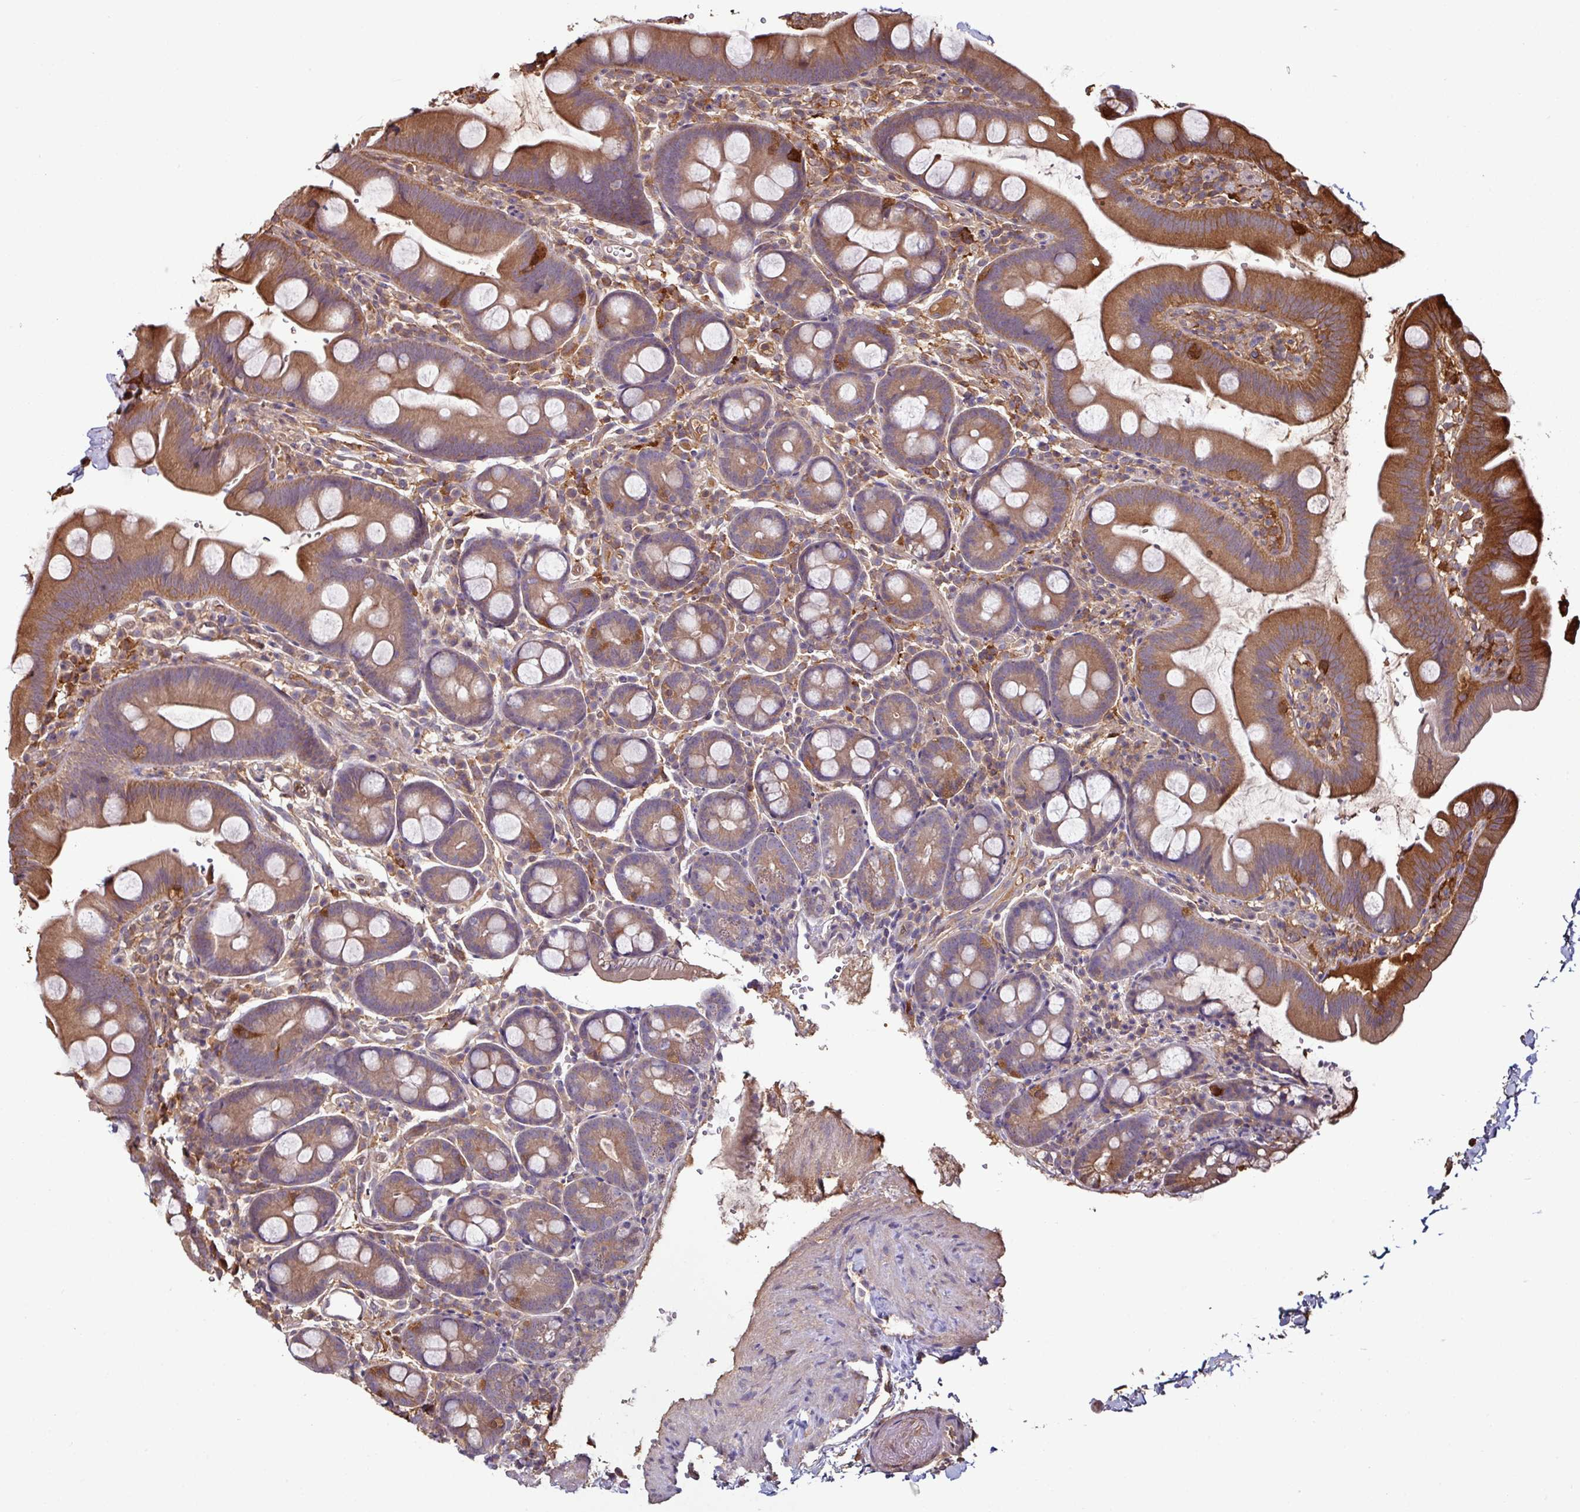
{"staining": {"intensity": "moderate", "quantity": ">75%", "location": "cytoplasmic/membranous"}, "tissue": "small intestine", "cell_type": "Glandular cells", "image_type": "normal", "snomed": [{"axis": "morphology", "description": "Normal tissue, NOS"}, {"axis": "topography", "description": "Small intestine"}], "caption": "Small intestine stained for a protein demonstrates moderate cytoplasmic/membranous positivity in glandular cells. (IHC, brightfield microscopy, high magnification).", "gene": "GNPDA1", "patient": {"sex": "female", "age": 68}}